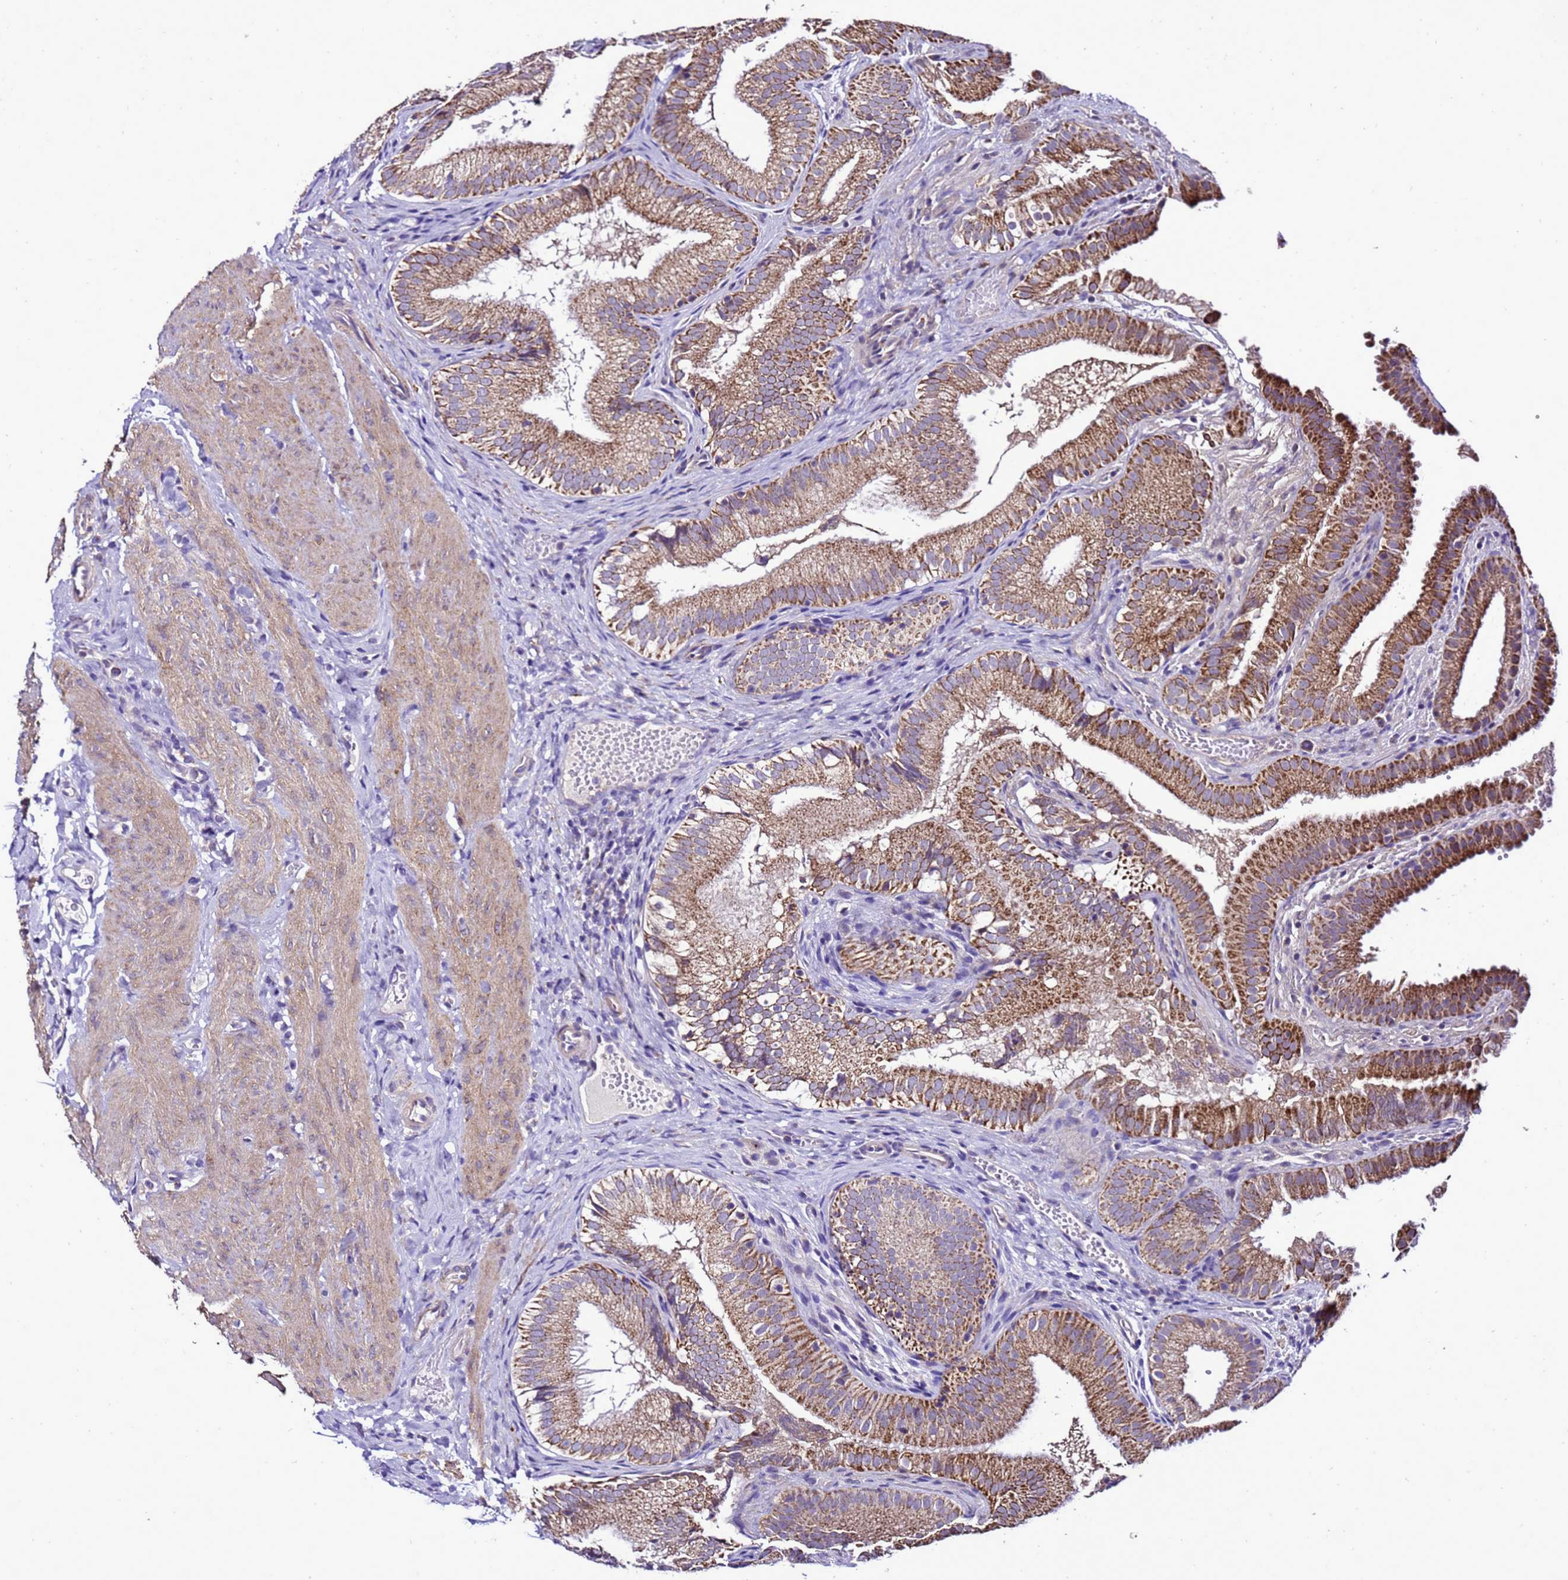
{"staining": {"intensity": "strong", "quantity": ">75%", "location": "cytoplasmic/membranous"}, "tissue": "gallbladder", "cell_type": "Glandular cells", "image_type": "normal", "snomed": [{"axis": "morphology", "description": "Normal tissue, NOS"}, {"axis": "topography", "description": "Gallbladder"}], "caption": "Protein expression analysis of unremarkable gallbladder reveals strong cytoplasmic/membranous expression in about >75% of glandular cells. The protein is stained brown, and the nuclei are stained in blue (DAB IHC with brightfield microscopy, high magnification).", "gene": "DPH6", "patient": {"sex": "female", "age": 30}}